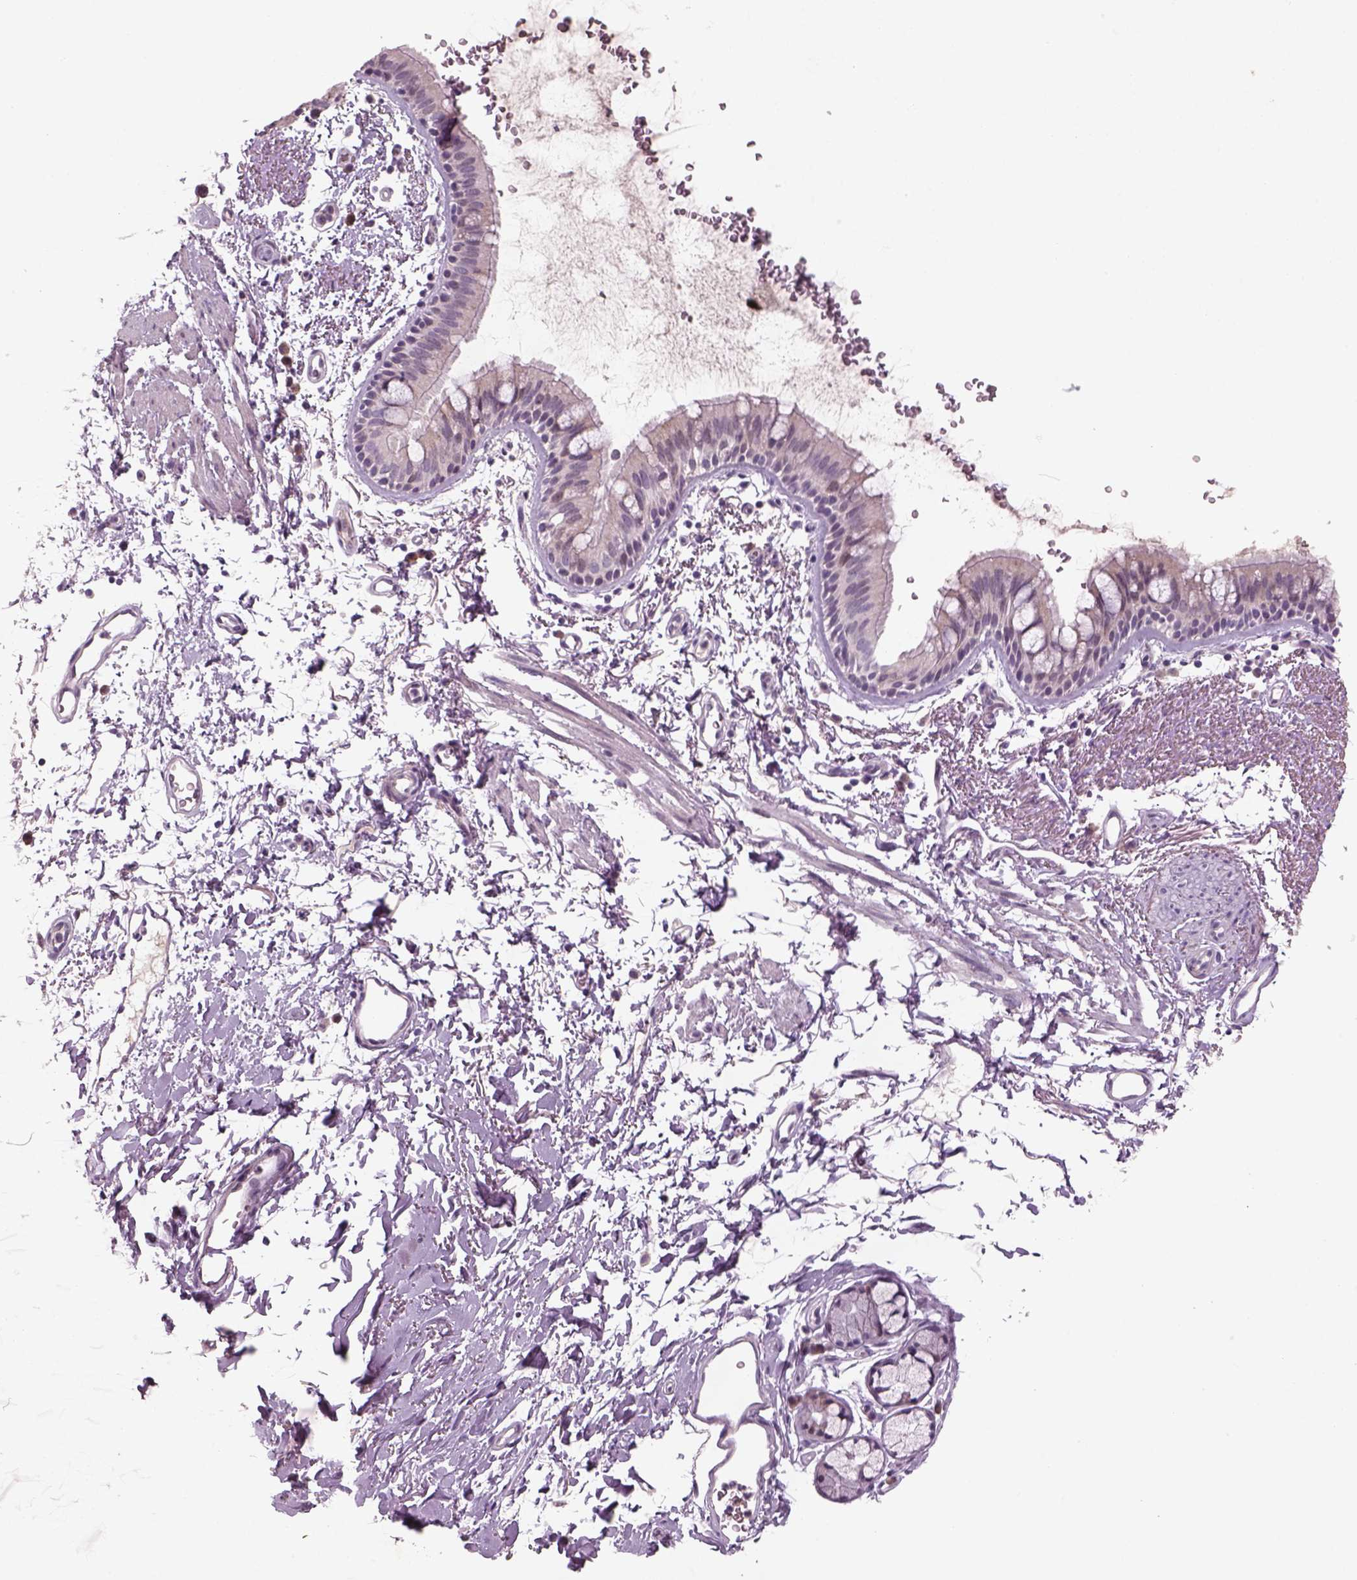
{"staining": {"intensity": "negative", "quantity": "none", "location": "none"}, "tissue": "bronchus", "cell_type": "Respiratory epithelial cells", "image_type": "normal", "snomed": [{"axis": "morphology", "description": "Normal tissue, NOS"}, {"axis": "topography", "description": "Lymph node"}, {"axis": "topography", "description": "Bronchus"}], "caption": "Immunohistochemical staining of normal human bronchus reveals no significant staining in respiratory epithelial cells.", "gene": "PENK", "patient": {"sex": "female", "age": 70}}